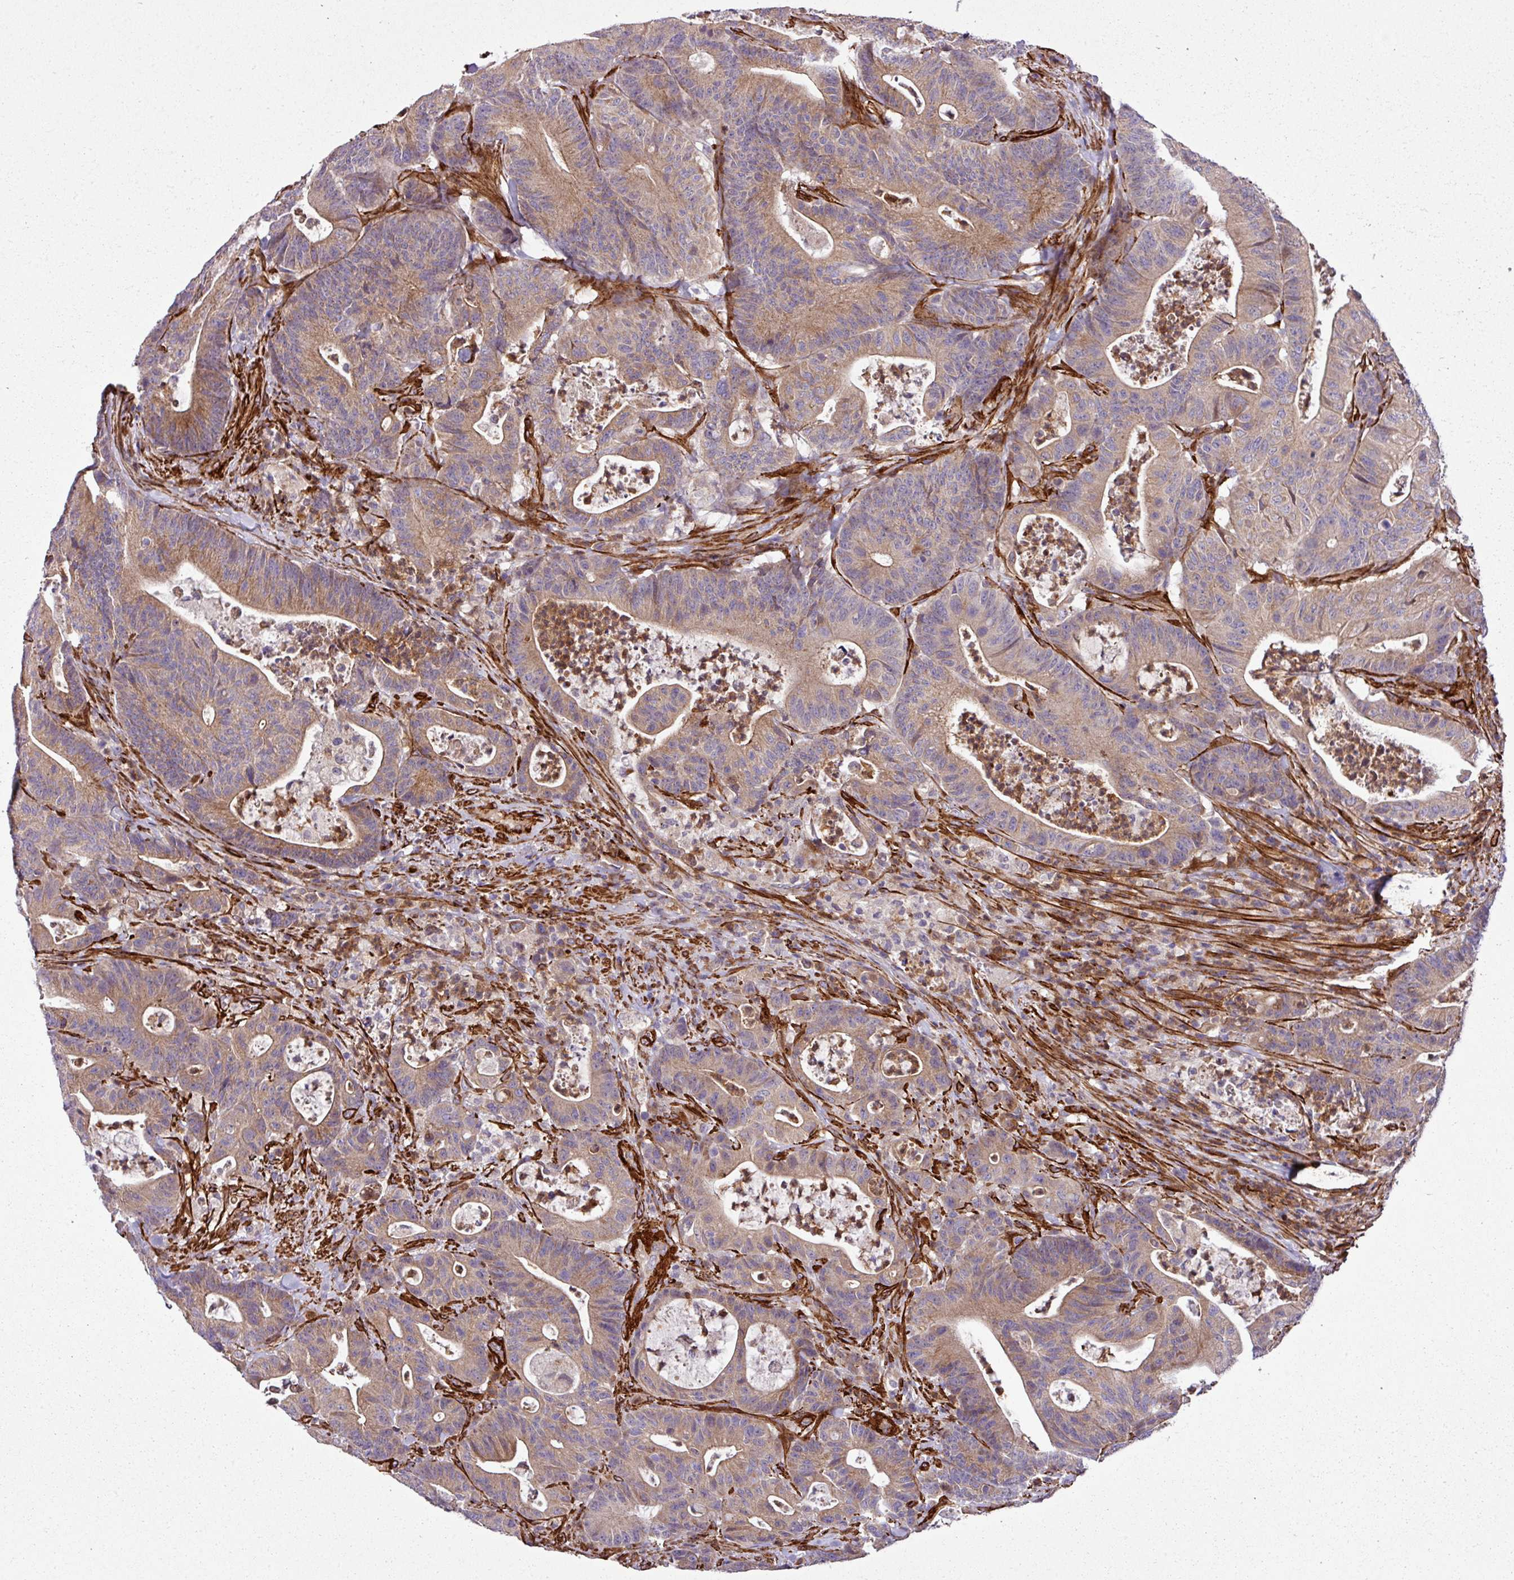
{"staining": {"intensity": "moderate", "quantity": ">75%", "location": "cytoplasmic/membranous"}, "tissue": "colorectal cancer", "cell_type": "Tumor cells", "image_type": "cancer", "snomed": [{"axis": "morphology", "description": "Adenocarcinoma, NOS"}, {"axis": "topography", "description": "Colon"}], "caption": "Colorectal adenocarcinoma stained for a protein exhibits moderate cytoplasmic/membranous positivity in tumor cells.", "gene": "FAM47E", "patient": {"sex": "female", "age": 84}}